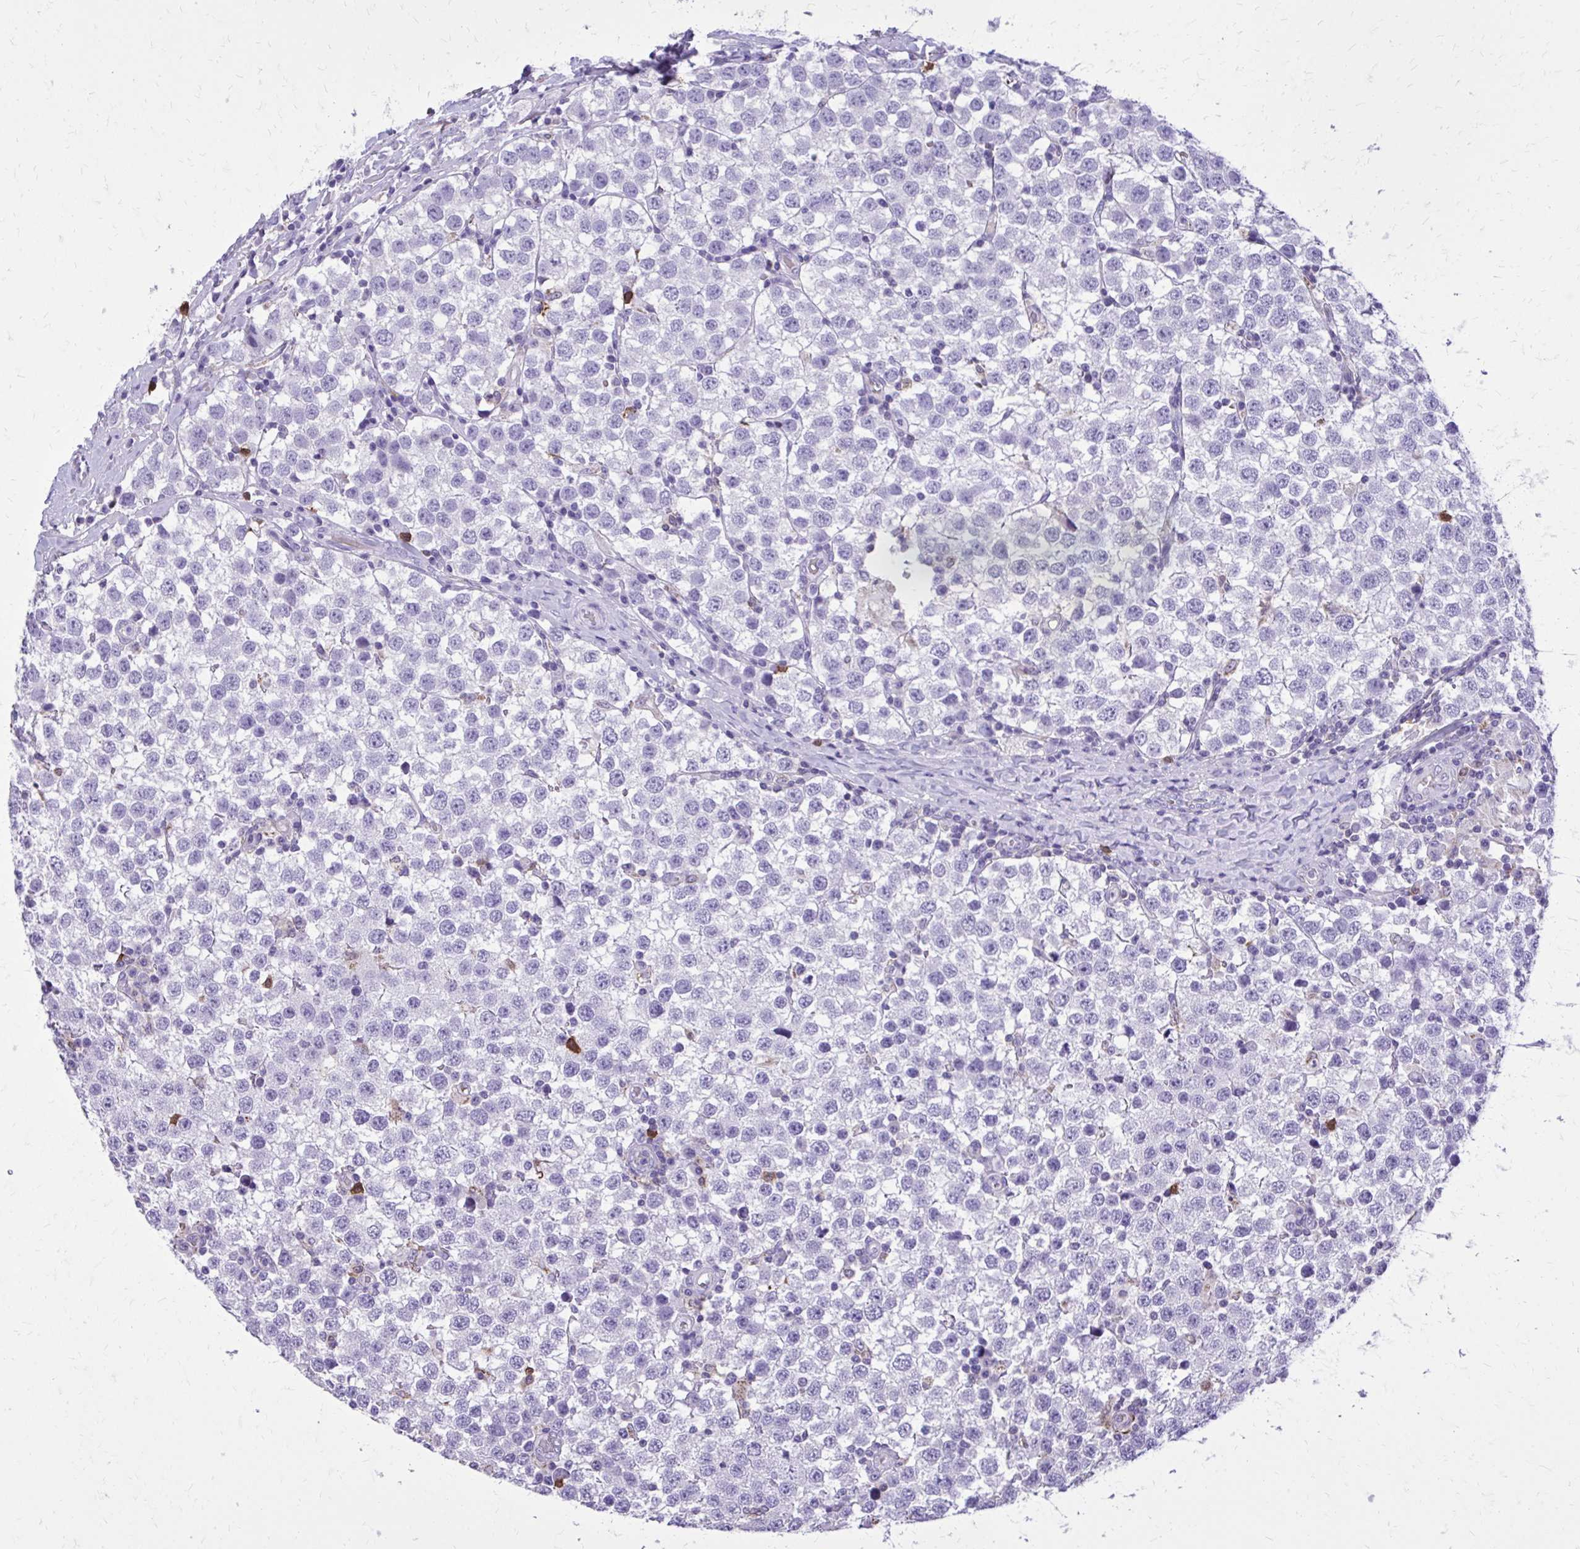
{"staining": {"intensity": "negative", "quantity": "none", "location": "none"}, "tissue": "testis cancer", "cell_type": "Tumor cells", "image_type": "cancer", "snomed": [{"axis": "morphology", "description": "Seminoma, NOS"}, {"axis": "topography", "description": "Testis"}], "caption": "The micrograph demonstrates no staining of tumor cells in testis seminoma.", "gene": "CAT", "patient": {"sex": "male", "age": 34}}